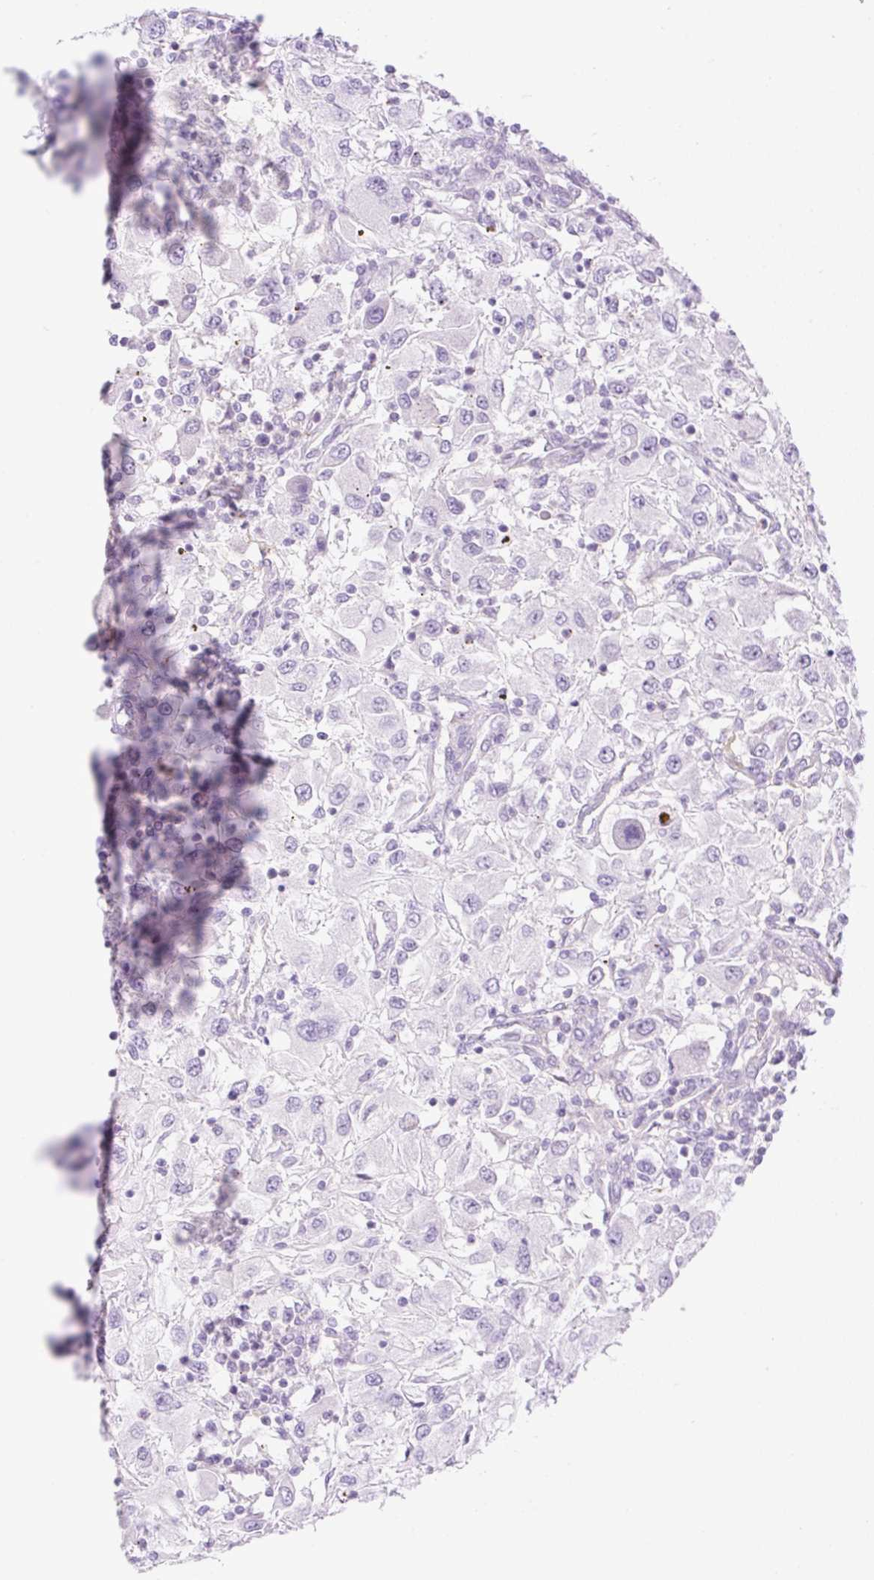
{"staining": {"intensity": "negative", "quantity": "none", "location": "none"}, "tissue": "renal cancer", "cell_type": "Tumor cells", "image_type": "cancer", "snomed": [{"axis": "morphology", "description": "Adenocarcinoma, NOS"}, {"axis": "topography", "description": "Kidney"}], "caption": "High magnification brightfield microscopy of renal adenocarcinoma stained with DAB (3,3'-diaminobenzidine) (brown) and counterstained with hematoxylin (blue): tumor cells show no significant positivity. The staining was performed using DAB (3,3'-diaminobenzidine) to visualize the protein expression in brown, while the nuclei were stained in blue with hematoxylin (Magnification: 20x).", "gene": "EHD3", "patient": {"sex": "female", "age": 67}}